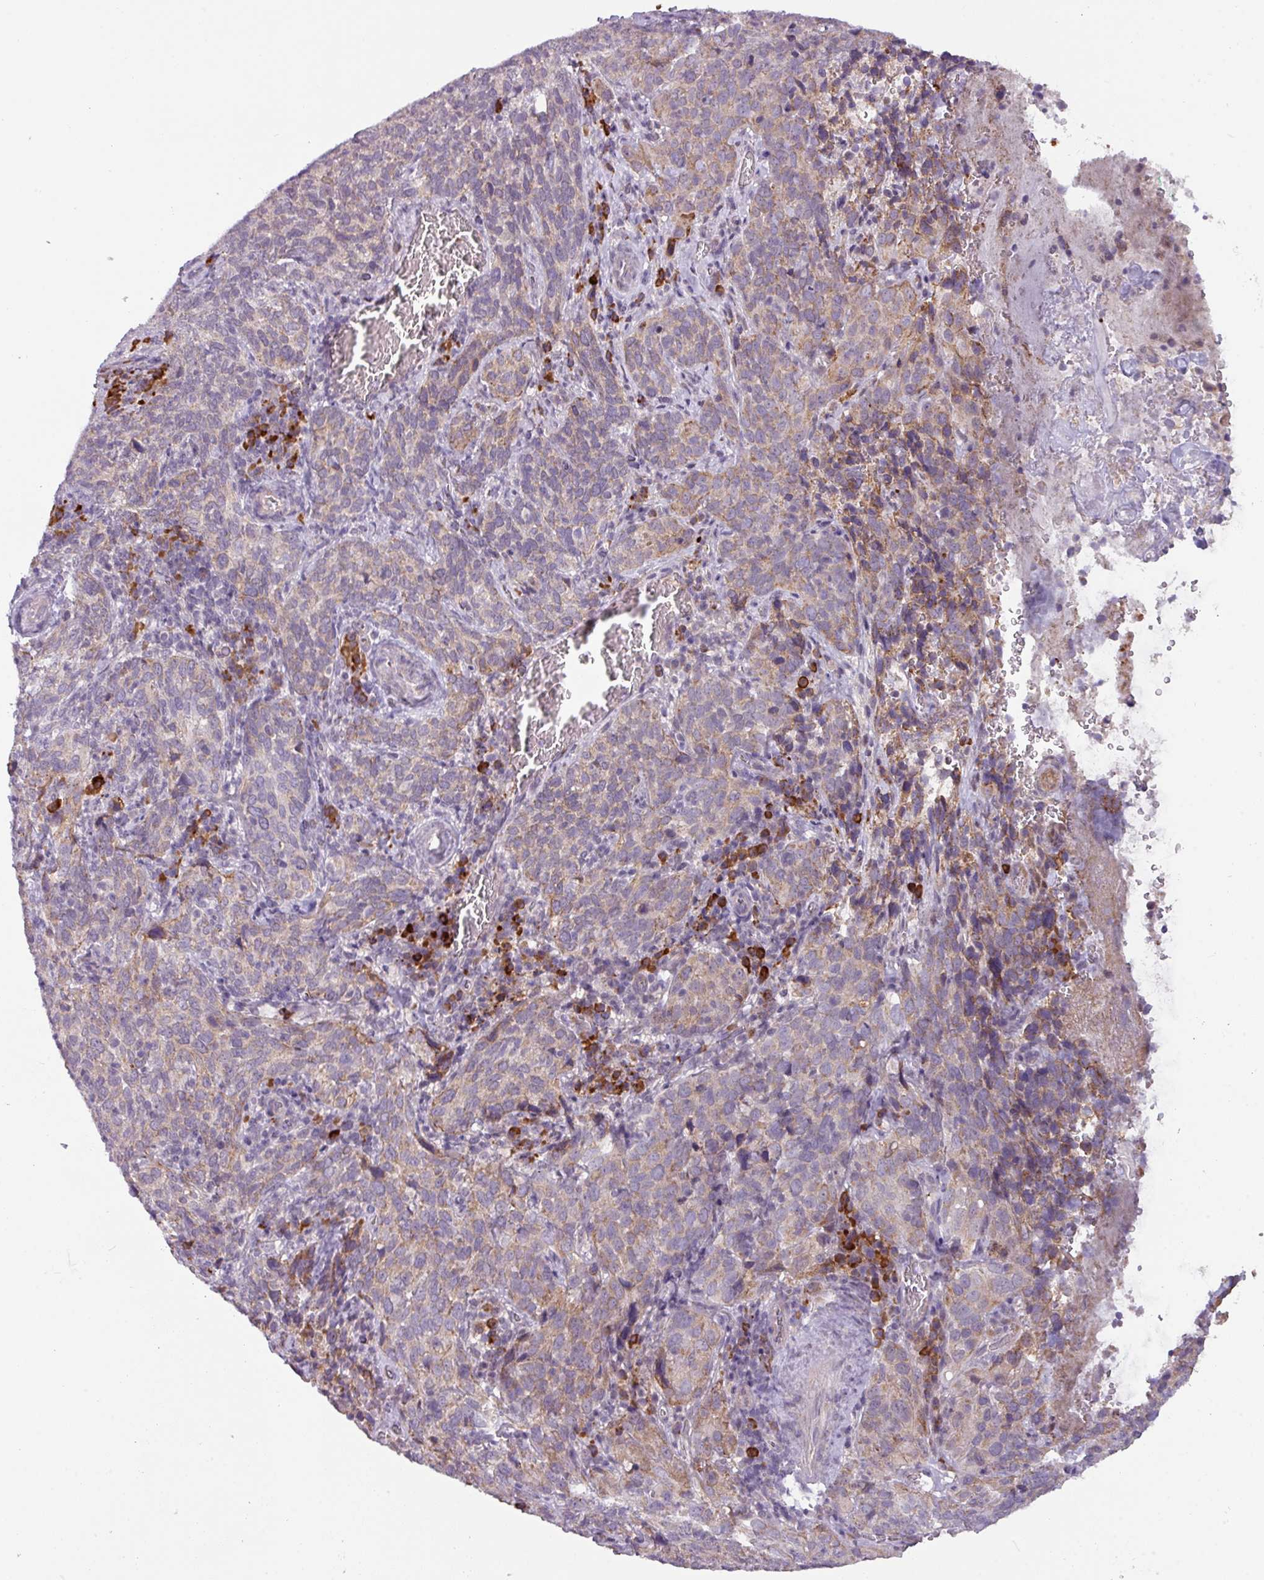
{"staining": {"intensity": "weak", "quantity": "25%-75%", "location": "cytoplasmic/membranous"}, "tissue": "cervical cancer", "cell_type": "Tumor cells", "image_type": "cancer", "snomed": [{"axis": "morphology", "description": "Squamous cell carcinoma, NOS"}, {"axis": "topography", "description": "Cervix"}], "caption": "Immunohistochemistry (DAB) staining of human cervical cancer (squamous cell carcinoma) reveals weak cytoplasmic/membranous protein staining in approximately 25%-75% of tumor cells.", "gene": "C2orf68", "patient": {"sex": "female", "age": 51}}